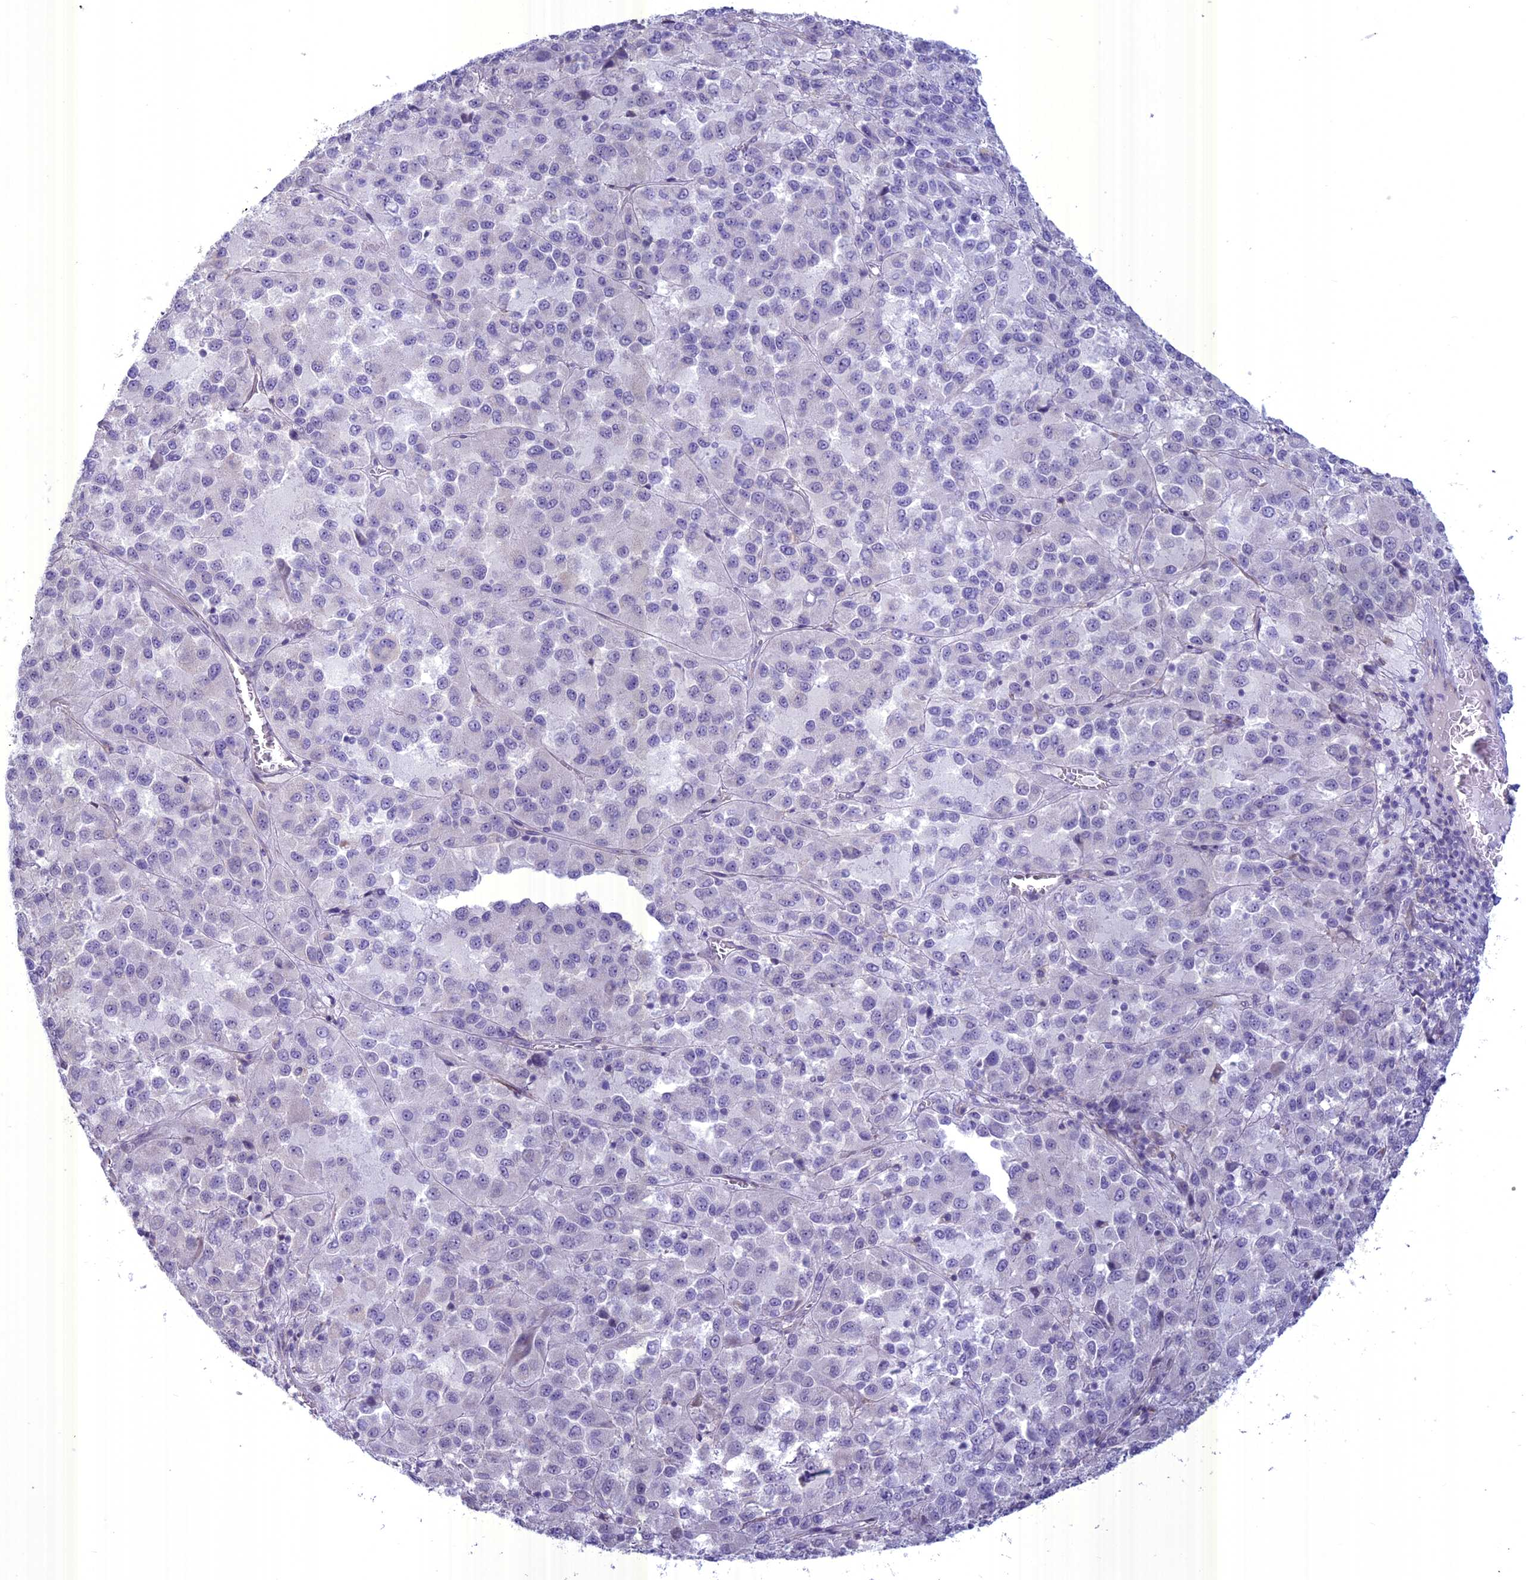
{"staining": {"intensity": "negative", "quantity": "none", "location": "none"}, "tissue": "melanoma", "cell_type": "Tumor cells", "image_type": "cancer", "snomed": [{"axis": "morphology", "description": "Malignant melanoma, Metastatic site"}, {"axis": "topography", "description": "Lung"}], "caption": "An immunohistochemistry (IHC) histopathology image of malignant melanoma (metastatic site) is shown. There is no staining in tumor cells of malignant melanoma (metastatic site).", "gene": "SPHKAP", "patient": {"sex": "male", "age": 64}}